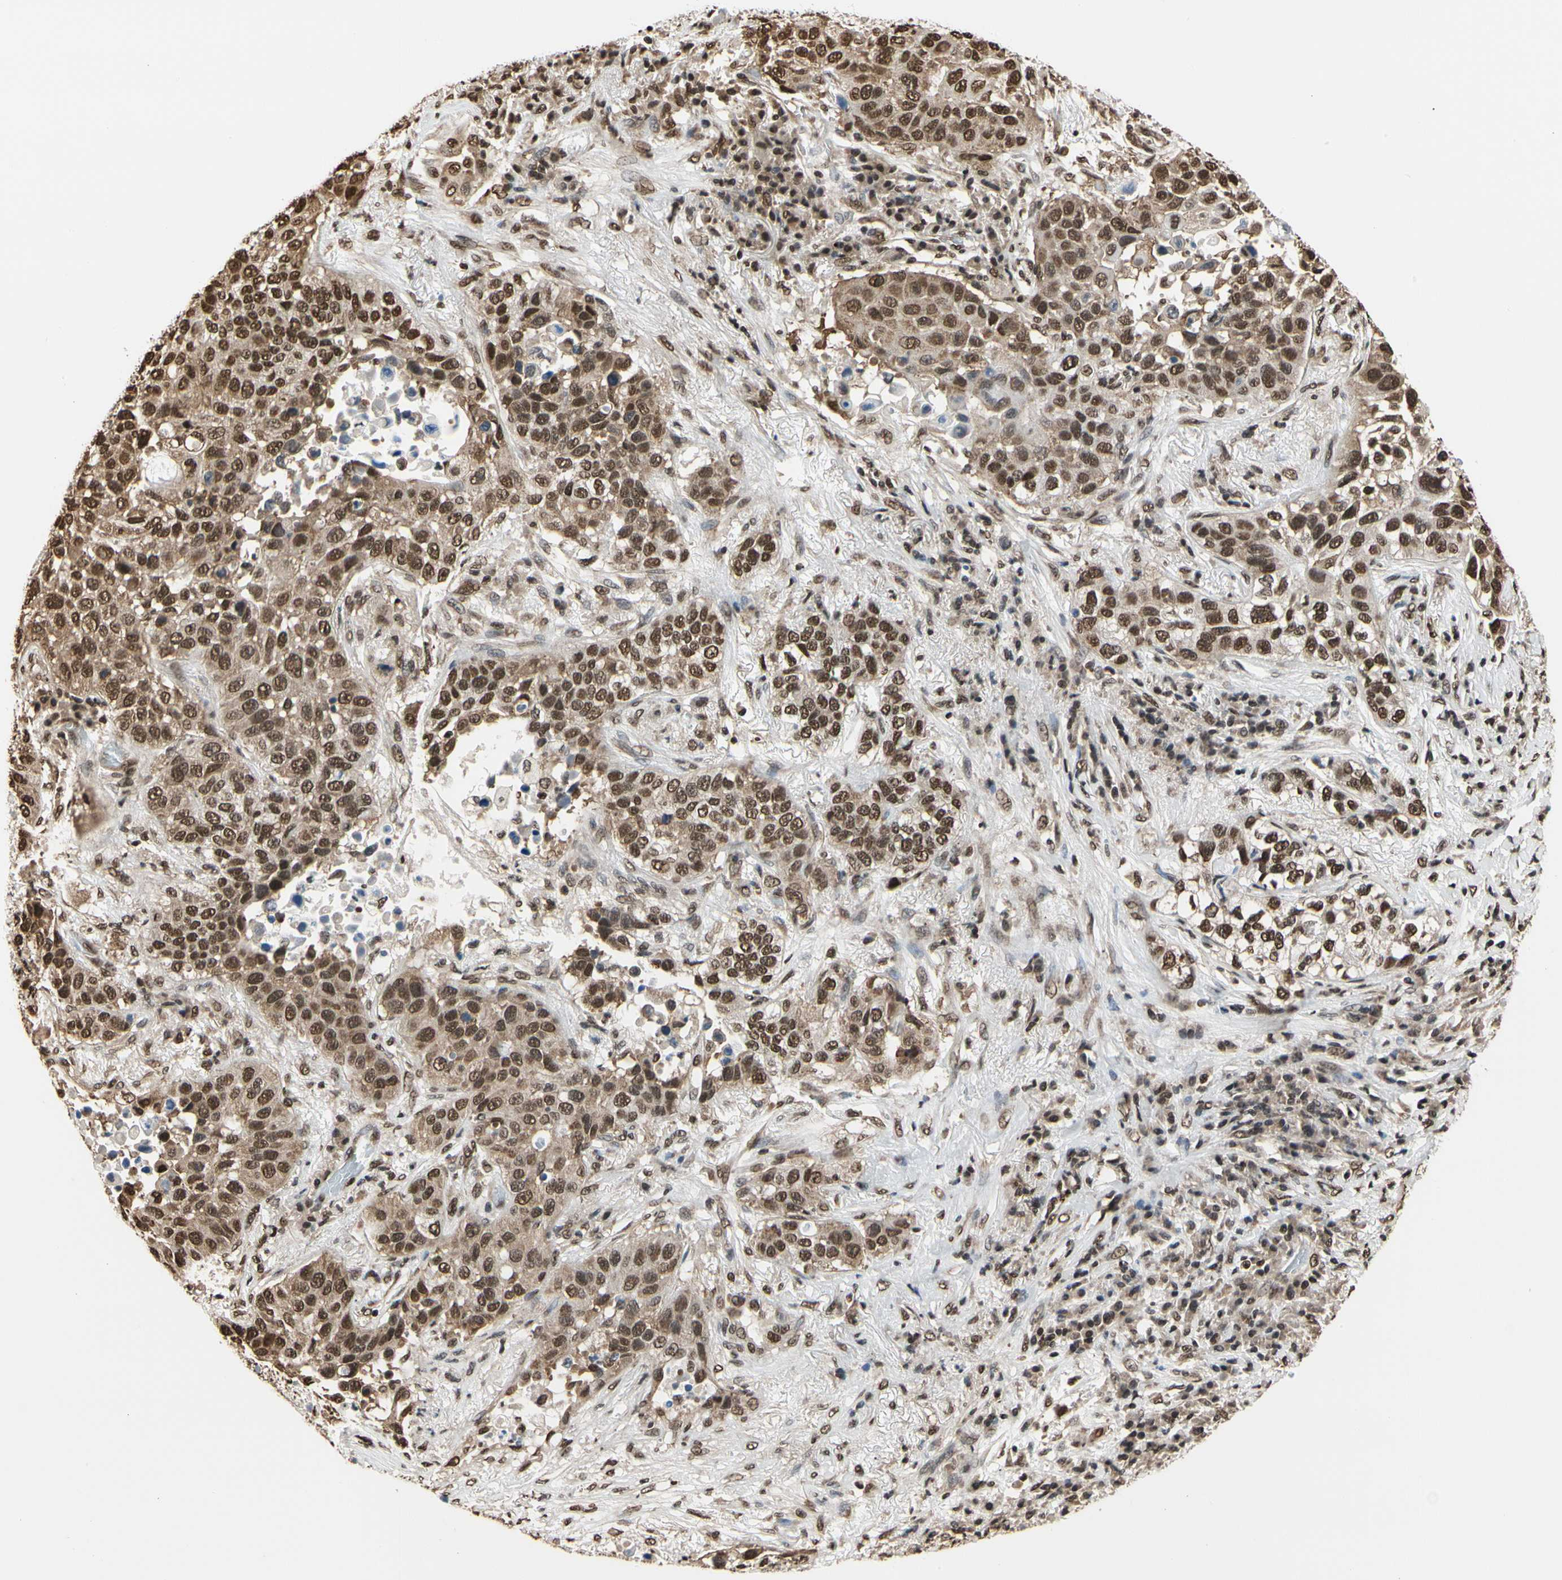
{"staining": {"intensity": "strong", "quantity": ">75%", "location": "cytoplasmic/membranous,nuclear"}, "tissue": "lung cancer", "cell_type": "Tumor cells", "image_type": "cancer", "snomed": [{"axis": "morphology", "description": "Squamous cell carcinoma, NOS"}, {"axis": "topography", "description": "Lung"}], "caption": "Human lung squamous cell carcinoma stained with a brown dye shows strong cytoplasmic/membranous and nuclear positive positivity in about >75% of tumor cells.", "gene": "HNRNPK", "patient": {"sex": "male", "age": 57}}